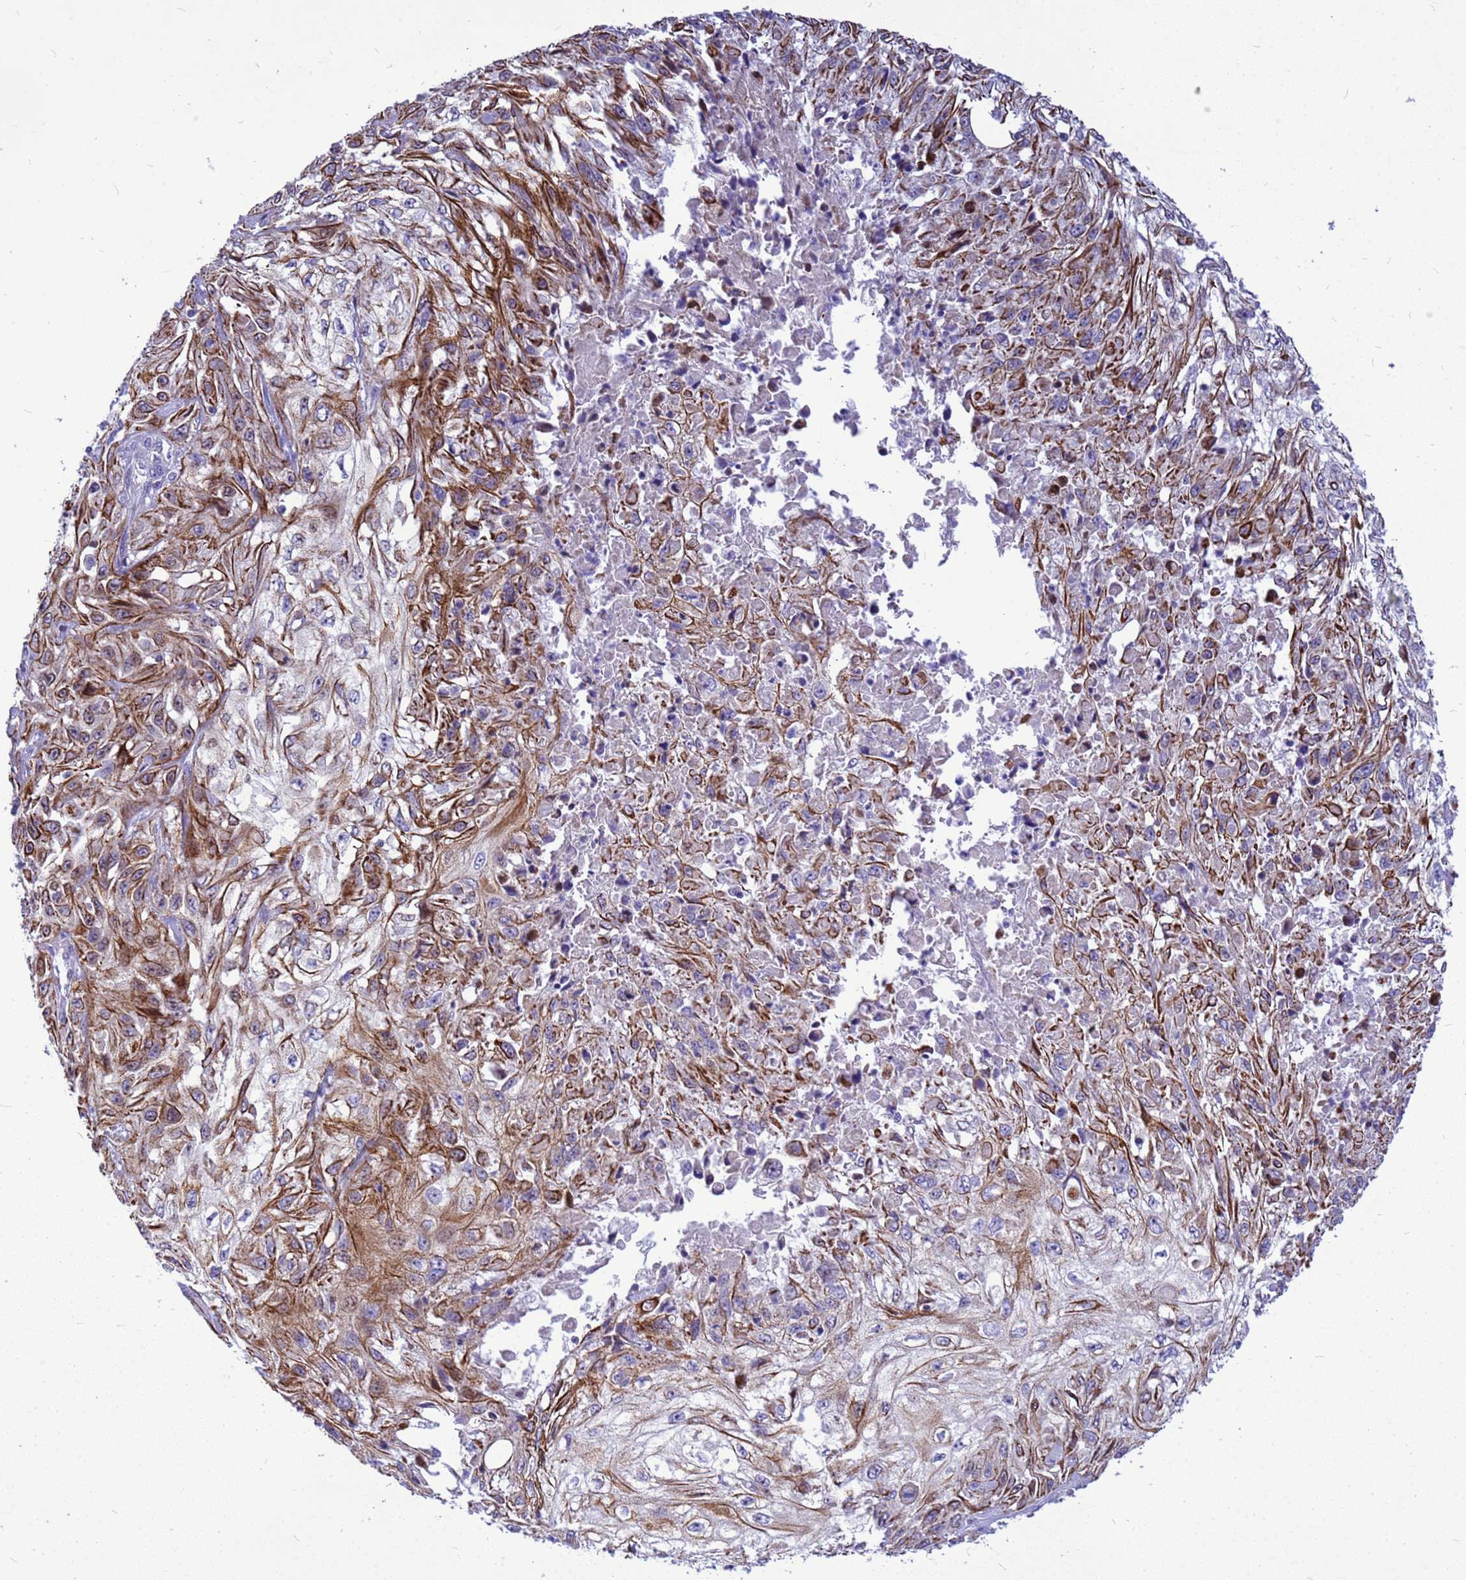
{"staining": {"intensity": "moderate", "quantity": ">75%", "location": "cytoplasmic/membranous"}, "tissue": "skin cancer", "cell_type": "Tumor cells", "image_type": "cancer", "snomed": [{"axis": "morphology", "description": "Squamous cell carcinoma, NOS"}, {"axis": "morphology", "description": "Squamous cell carcinoma, metastatic, NOS"}, {"axis": "topography", "description": "Skin"}, {"axis": "topography", "description": "Lymph node"}], "caption": "Immunohistochemistry histopathology image of neoplastic tissue: human metastatic squamous cell carcinoma (skin) stained using immunohistochemistry exhibits medium levels of moderate protein expression localized specifically in the cytoplasmic/membranous of tumor cells, appearing as a cytoplasmic/membranous brown color.", "gene": "ADAMTS7", "patient": {"sex": "male", "age": 75}}